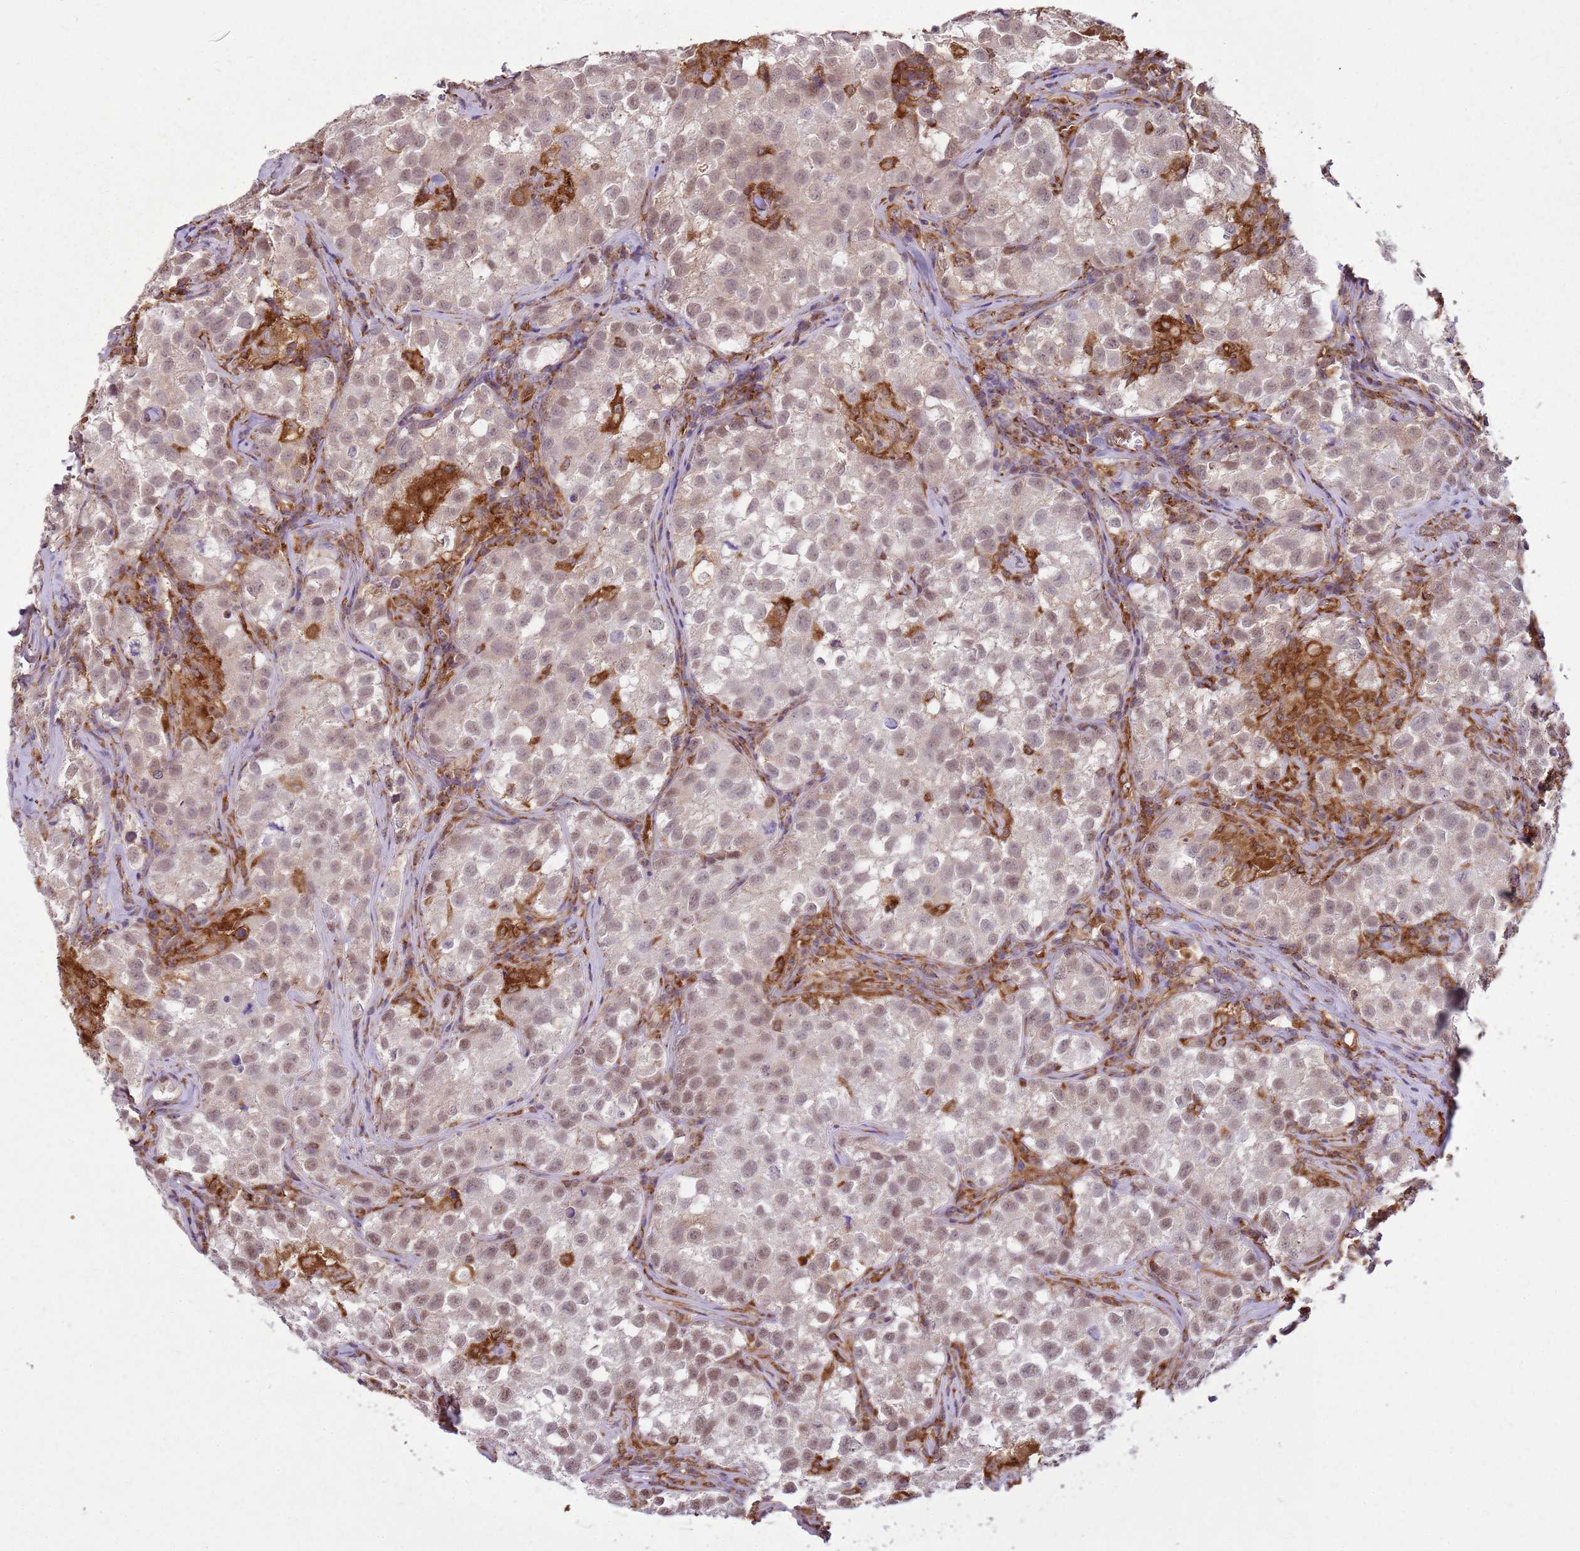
{"staining": {"intensity": "weak", "quantity": "25%-75%", "location": "nuclear"}, "tissue": "testis cancer", "cell_type": "Tumor cells", "image_type": "cancer", "snomed": [{"axis": "morphology", "description": "Seminoma, NOS"}, {"axis": "morphology", "description": "Carcinoma, Embryonal, NOS"}, {"axis": "topography", "description": "Testis"}], "caption": "Immunohistochemical staining of human testis embryonal carcinoma displays low levels of weak nuclear expression in about 25%-75% of tumor cells.", "gene": "GABRE", "patient": {"sex": "male", "age": 43}}